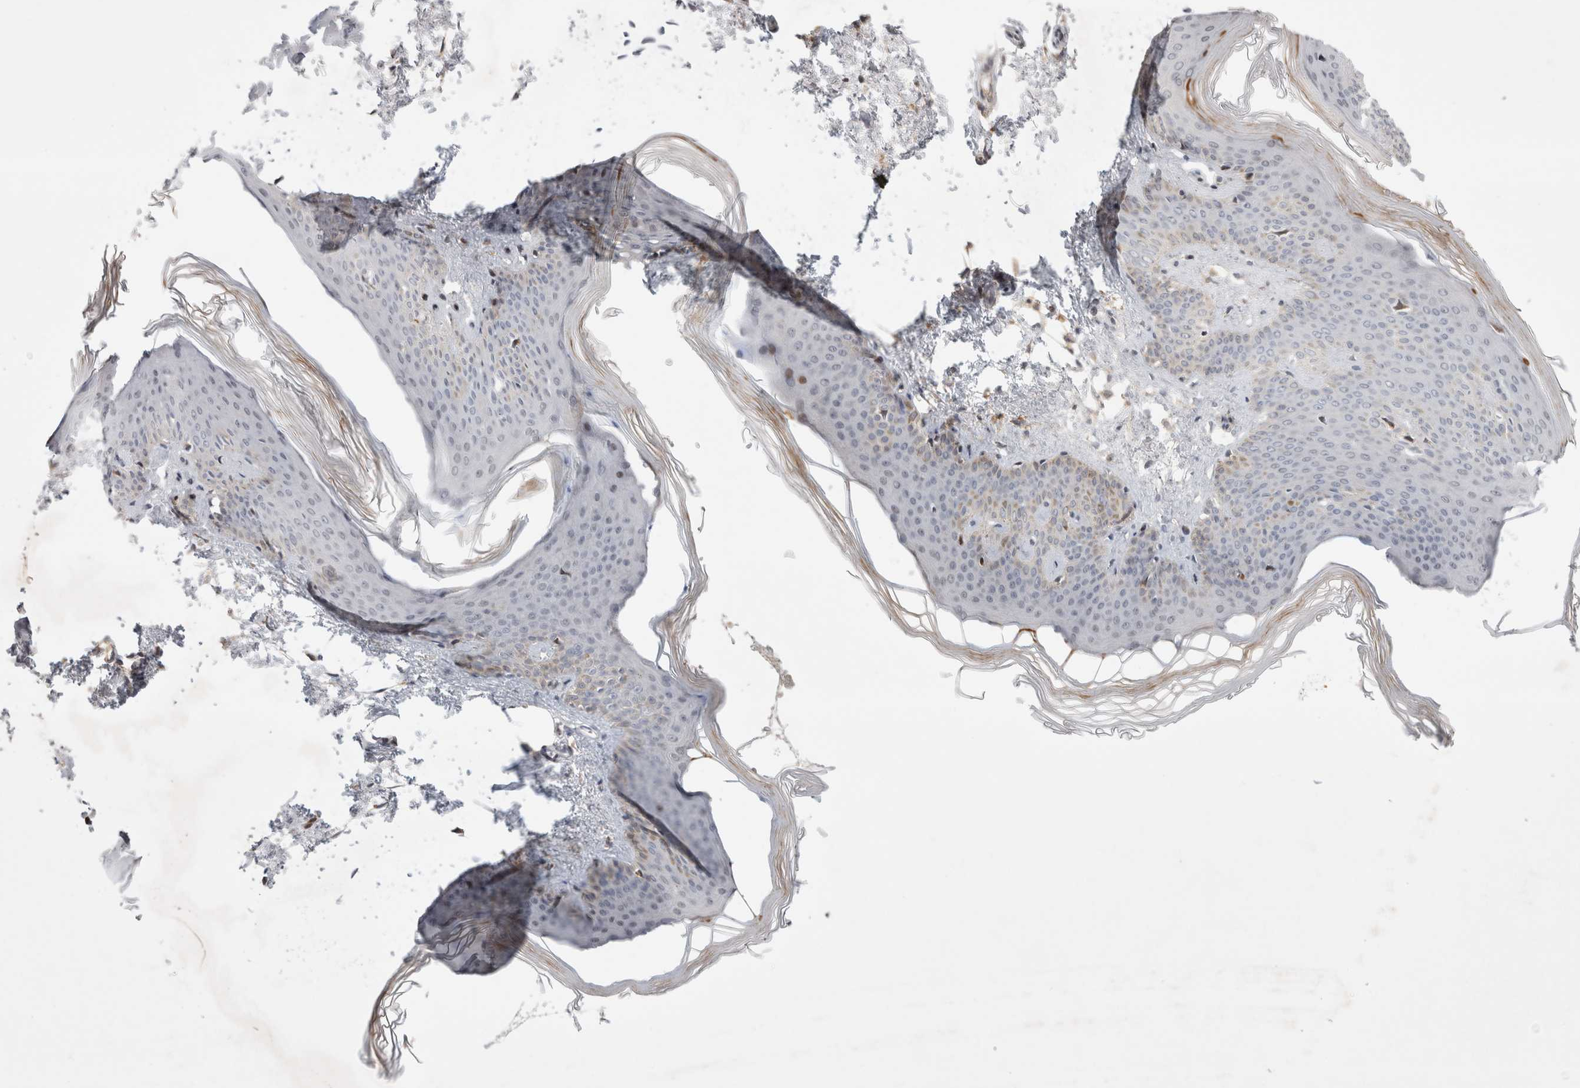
{"staining": {"intensity": "negative", "quantity": "none", "location": "none"}, "tissue": "skin", "cell_type": "Fibroblasts", "image_type": "normal", "snomed": [{"axis": "morphology", "description": "Normal tissue, NOS"}, {"axis": "topography", "description": "Skin"}], "caption": "Immunohistochemistry (IHC) histopathology image of benign skin: skin stained with DAB (3,3'-diaminobenzidine) shows no significant protein positivity in fibroblasts.", "gene": "PLEKHM1", "patient": {"sex": "female", "age": 27}}